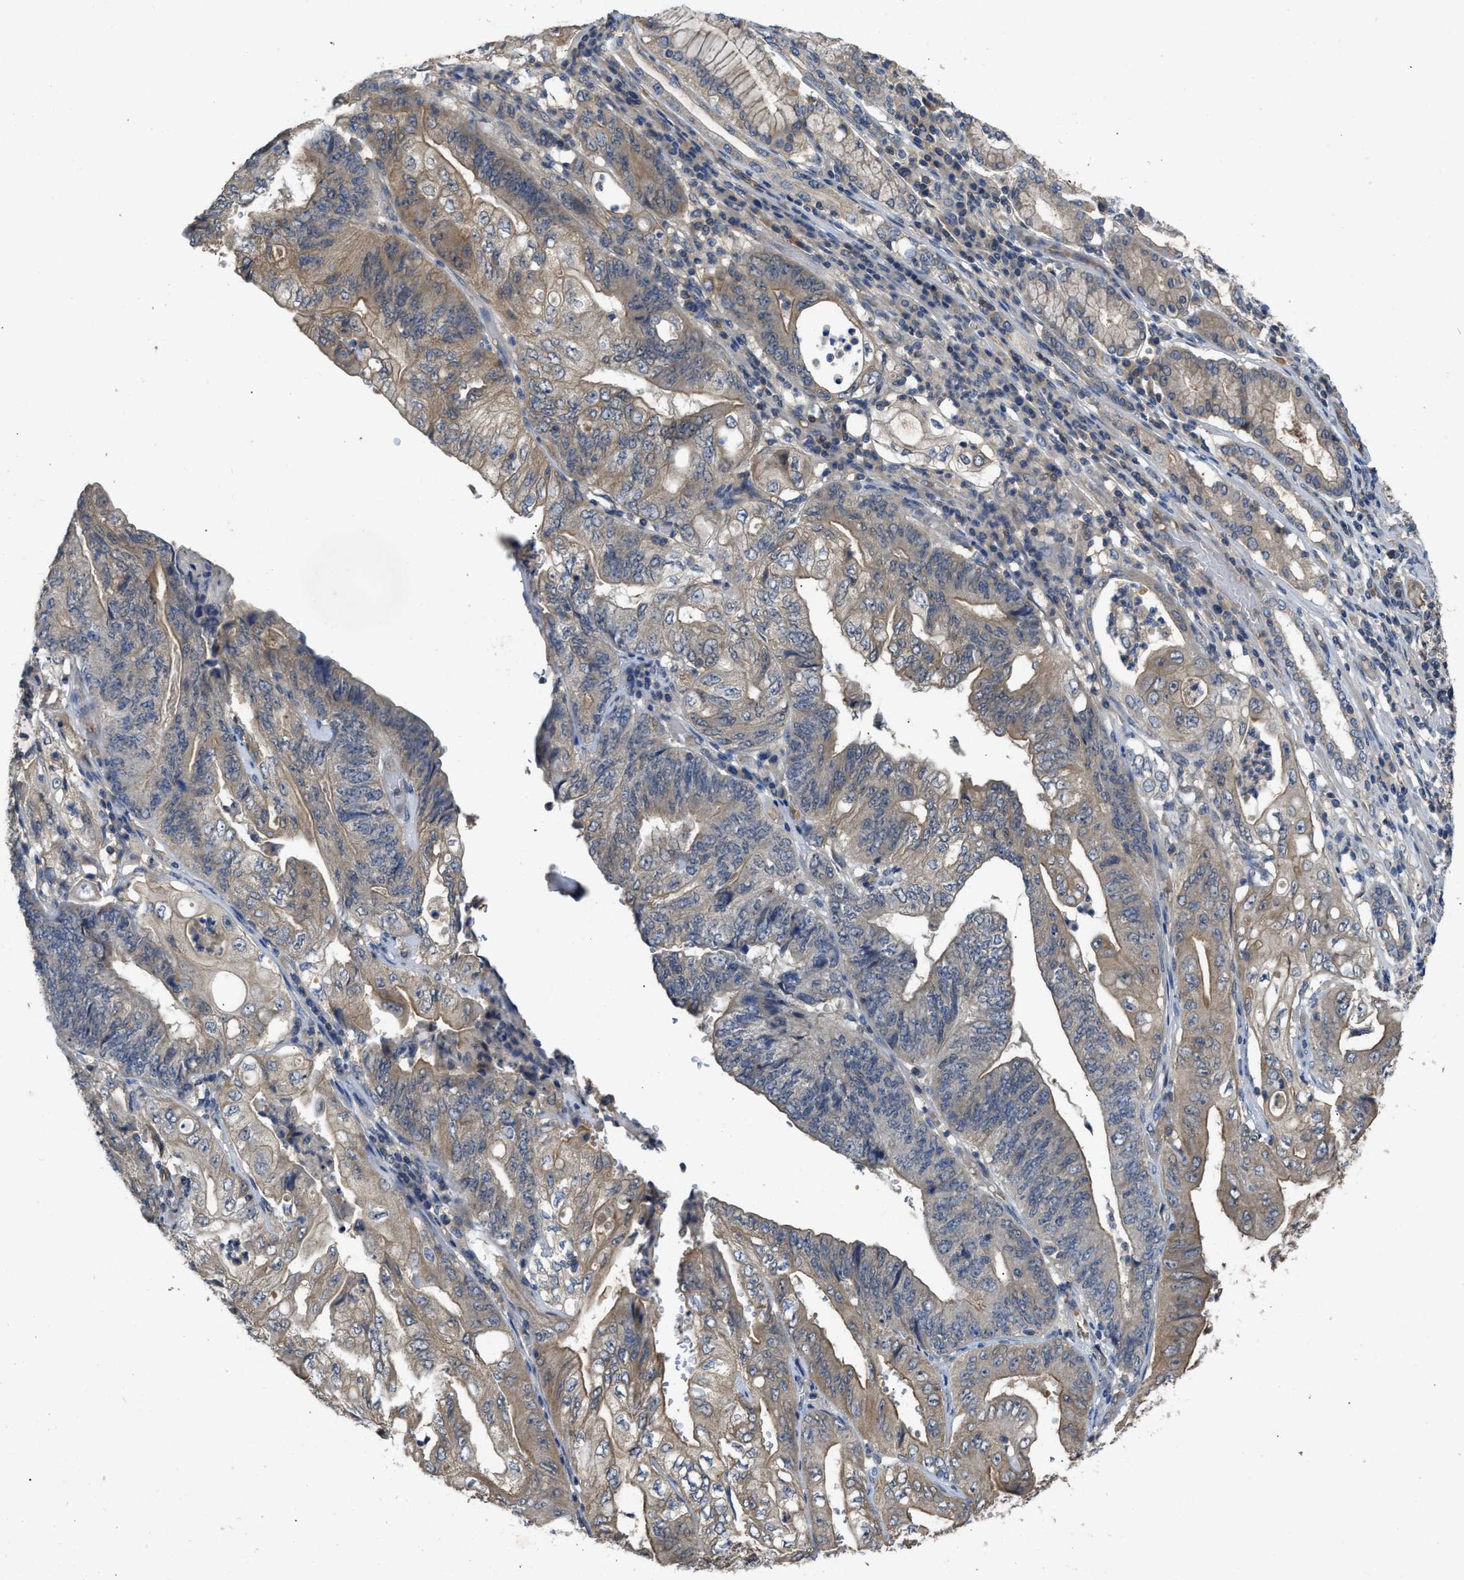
{"staining": {"intensity": "moderate", "quantity": "25%-75%", "location": "cytoplasmic/membranous"}, "tissue": "stomach cancer", "cell_type": "Tumor cells", "image_type": "cancer", "snomed": [{"axis": "morphology", "description": "Adenocarcinoma, NOS"}, {"axis": "topography", "description": "Stomach"}], "caption": "The micrograph shows staining of stomach cancer, revealing moderate cytoplasmic/membranous protein staining (brown color) within tumor cells.", "gene": "PPP3CA", "patient": {"sex": "female", "age": 73}}